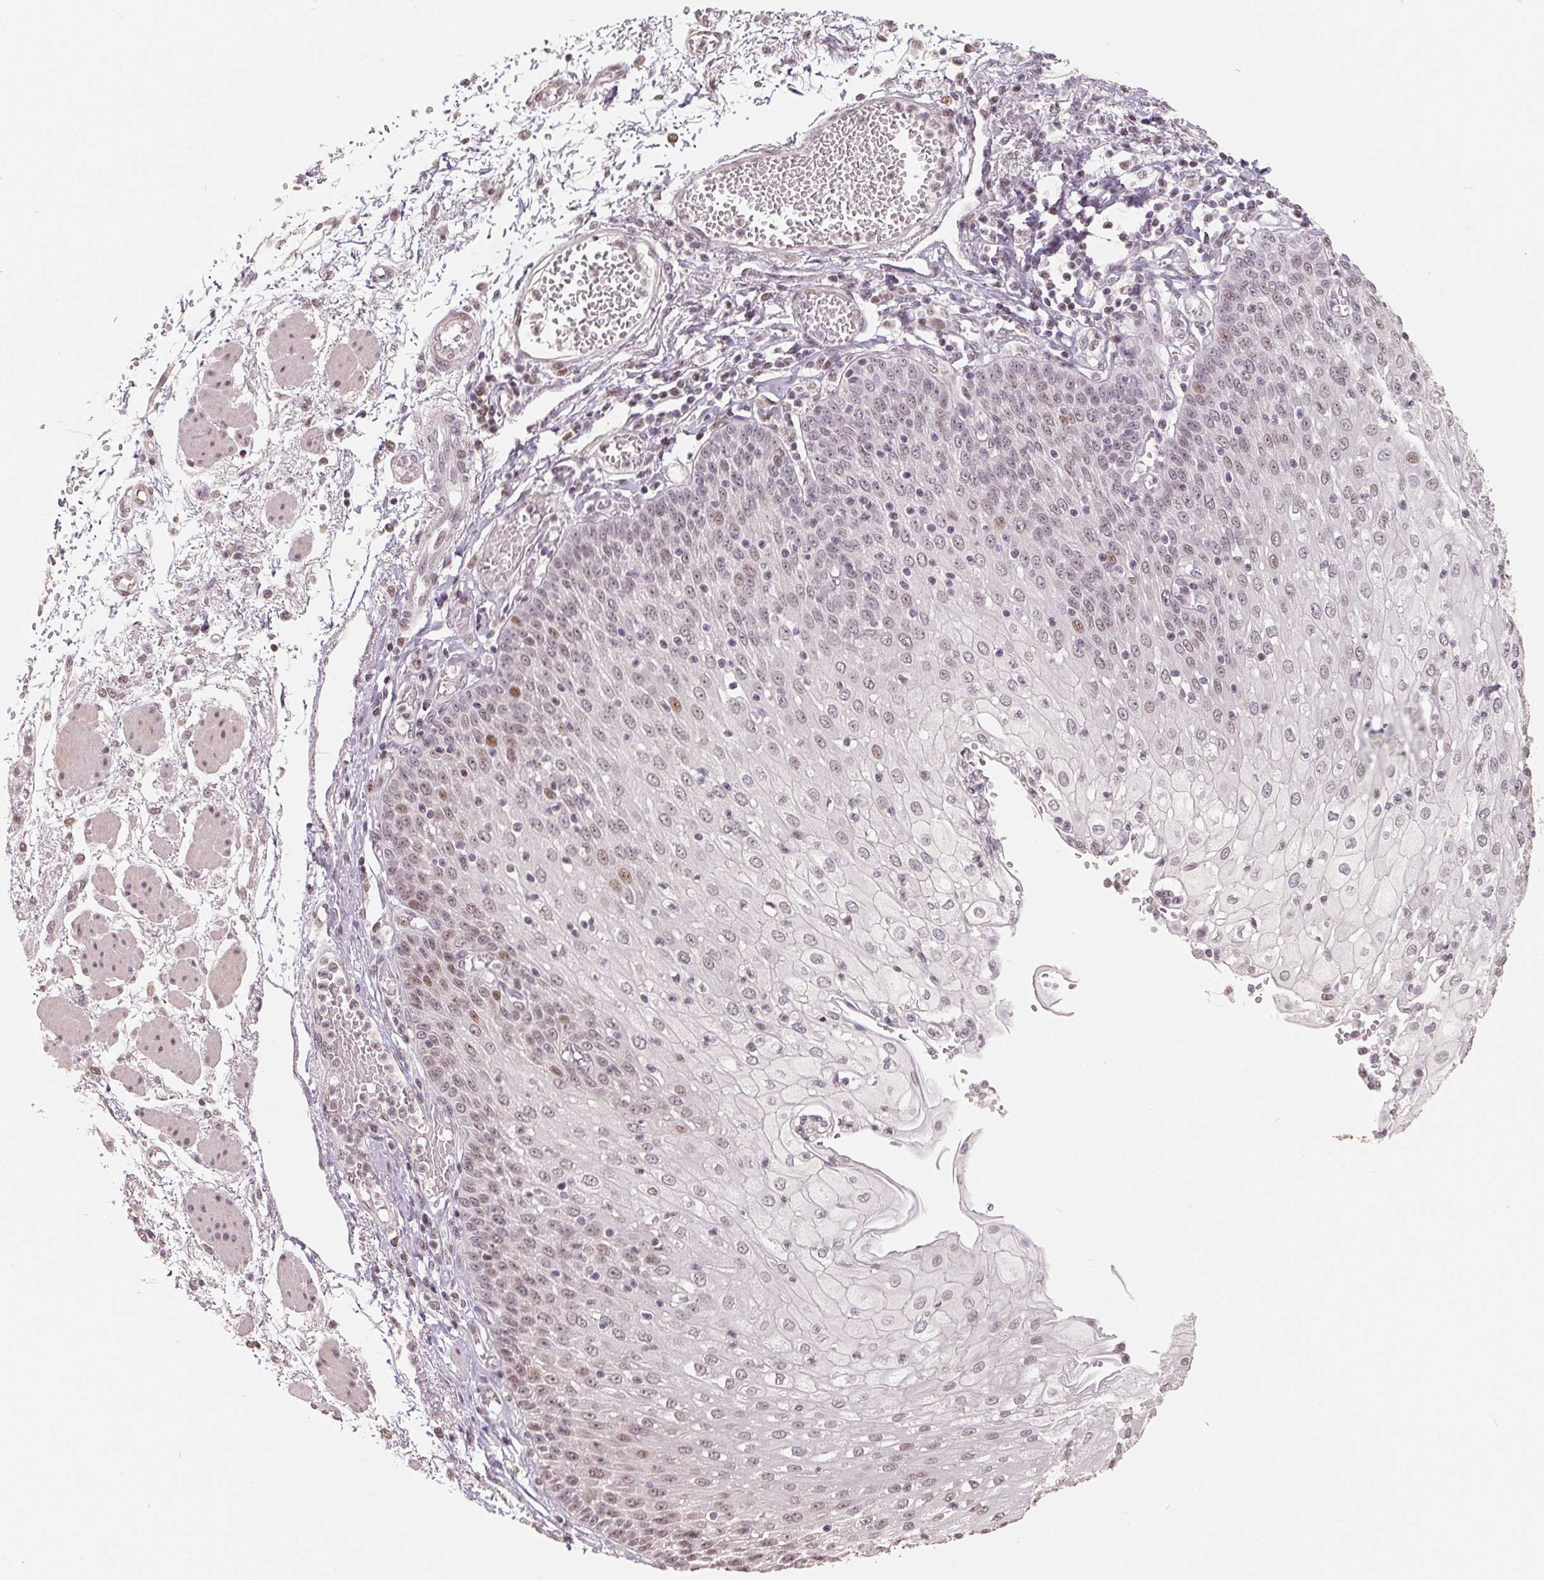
{"staining": {"intensity": "weak", "quantity": "25%-75%", "location": "cytoplasmic/membranous,nuclear"}, "tissue": "esophagus", "cell_type": "Squamous epithelial cells", "image_type": "normal", "snomed": [{"axis": "morphology", "description": "Normal tissue, NOS"}, {"axis": "morphology", "description": "Adenocarcinoma, NOS"}, {"axis": "topography", "description": "Esophagus"}], "caption": "Squamous epithelial cells reveal weak cytoplasmic/membranous,nuclear positivity in about 25%-75% of cells in unremarkable esophagus.", "gene": "CCDC138", "patient": {"sex": "male", "age": 81}}